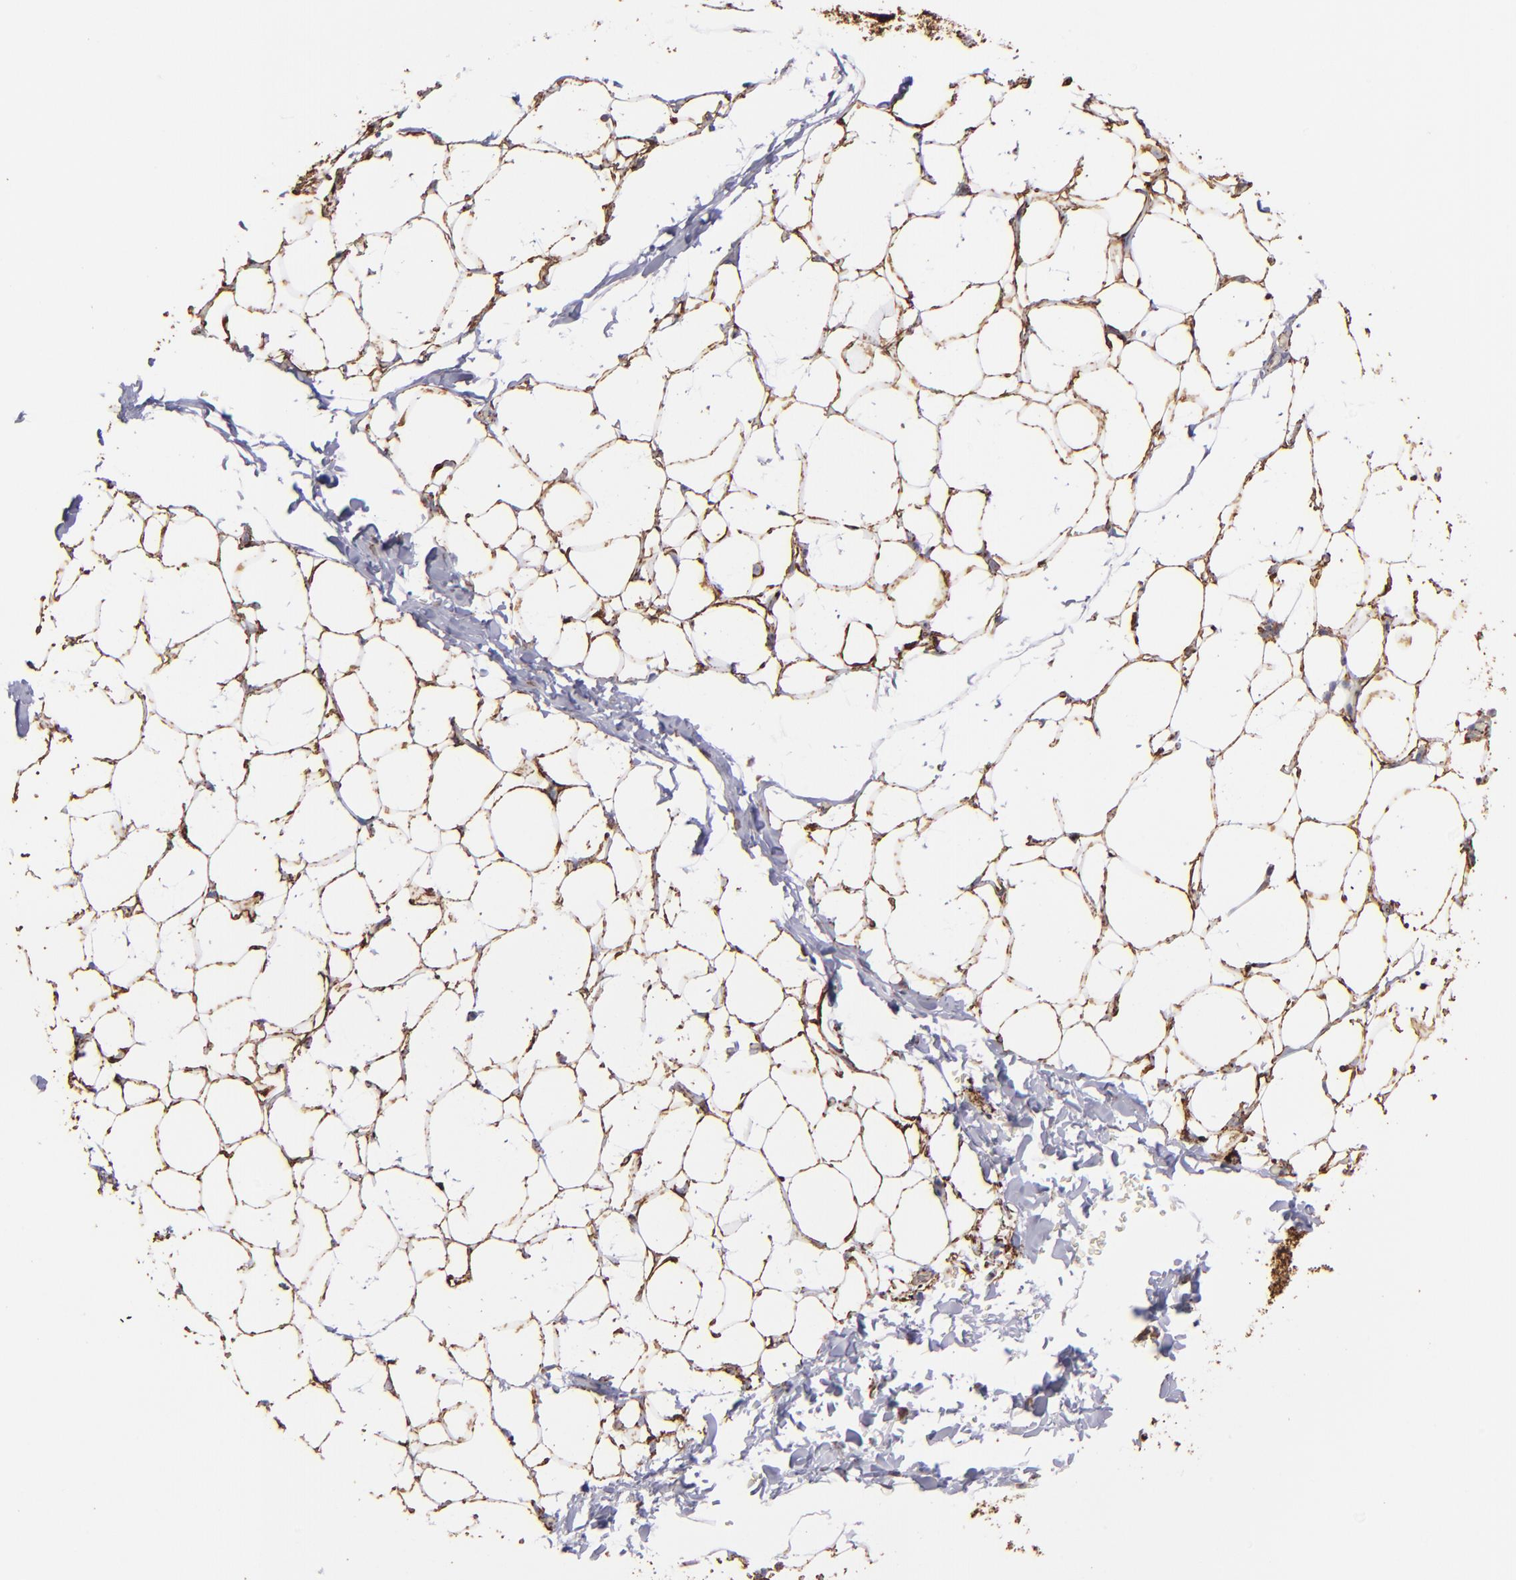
{"staining": {"intensity": "strong", "quantity": ">75%", "location": "cytoplasmic/membranous"}, "tissue": "adipose tissue", "cell_type": "Adipocytes", "image_type": "normal", "snomed": [{"axis": "morphology", "description": "Normal tissue, NOS"}, {"axis": "topography", "description": "Soft tissue"}], "caption": "IHC staining of normal adipose tissue, which reveals high levels of strong cytoplasmic/membranous positivity in about >75% of adipocytes indicating strong cytoplasmic/membranous protein staining. The staining was performed using DAB (brown) for protein detection and nuclei were counterstained in hematoxylin (blue).", "gene": "MAOB", "patient": {"sex": "male", "age": 26}}